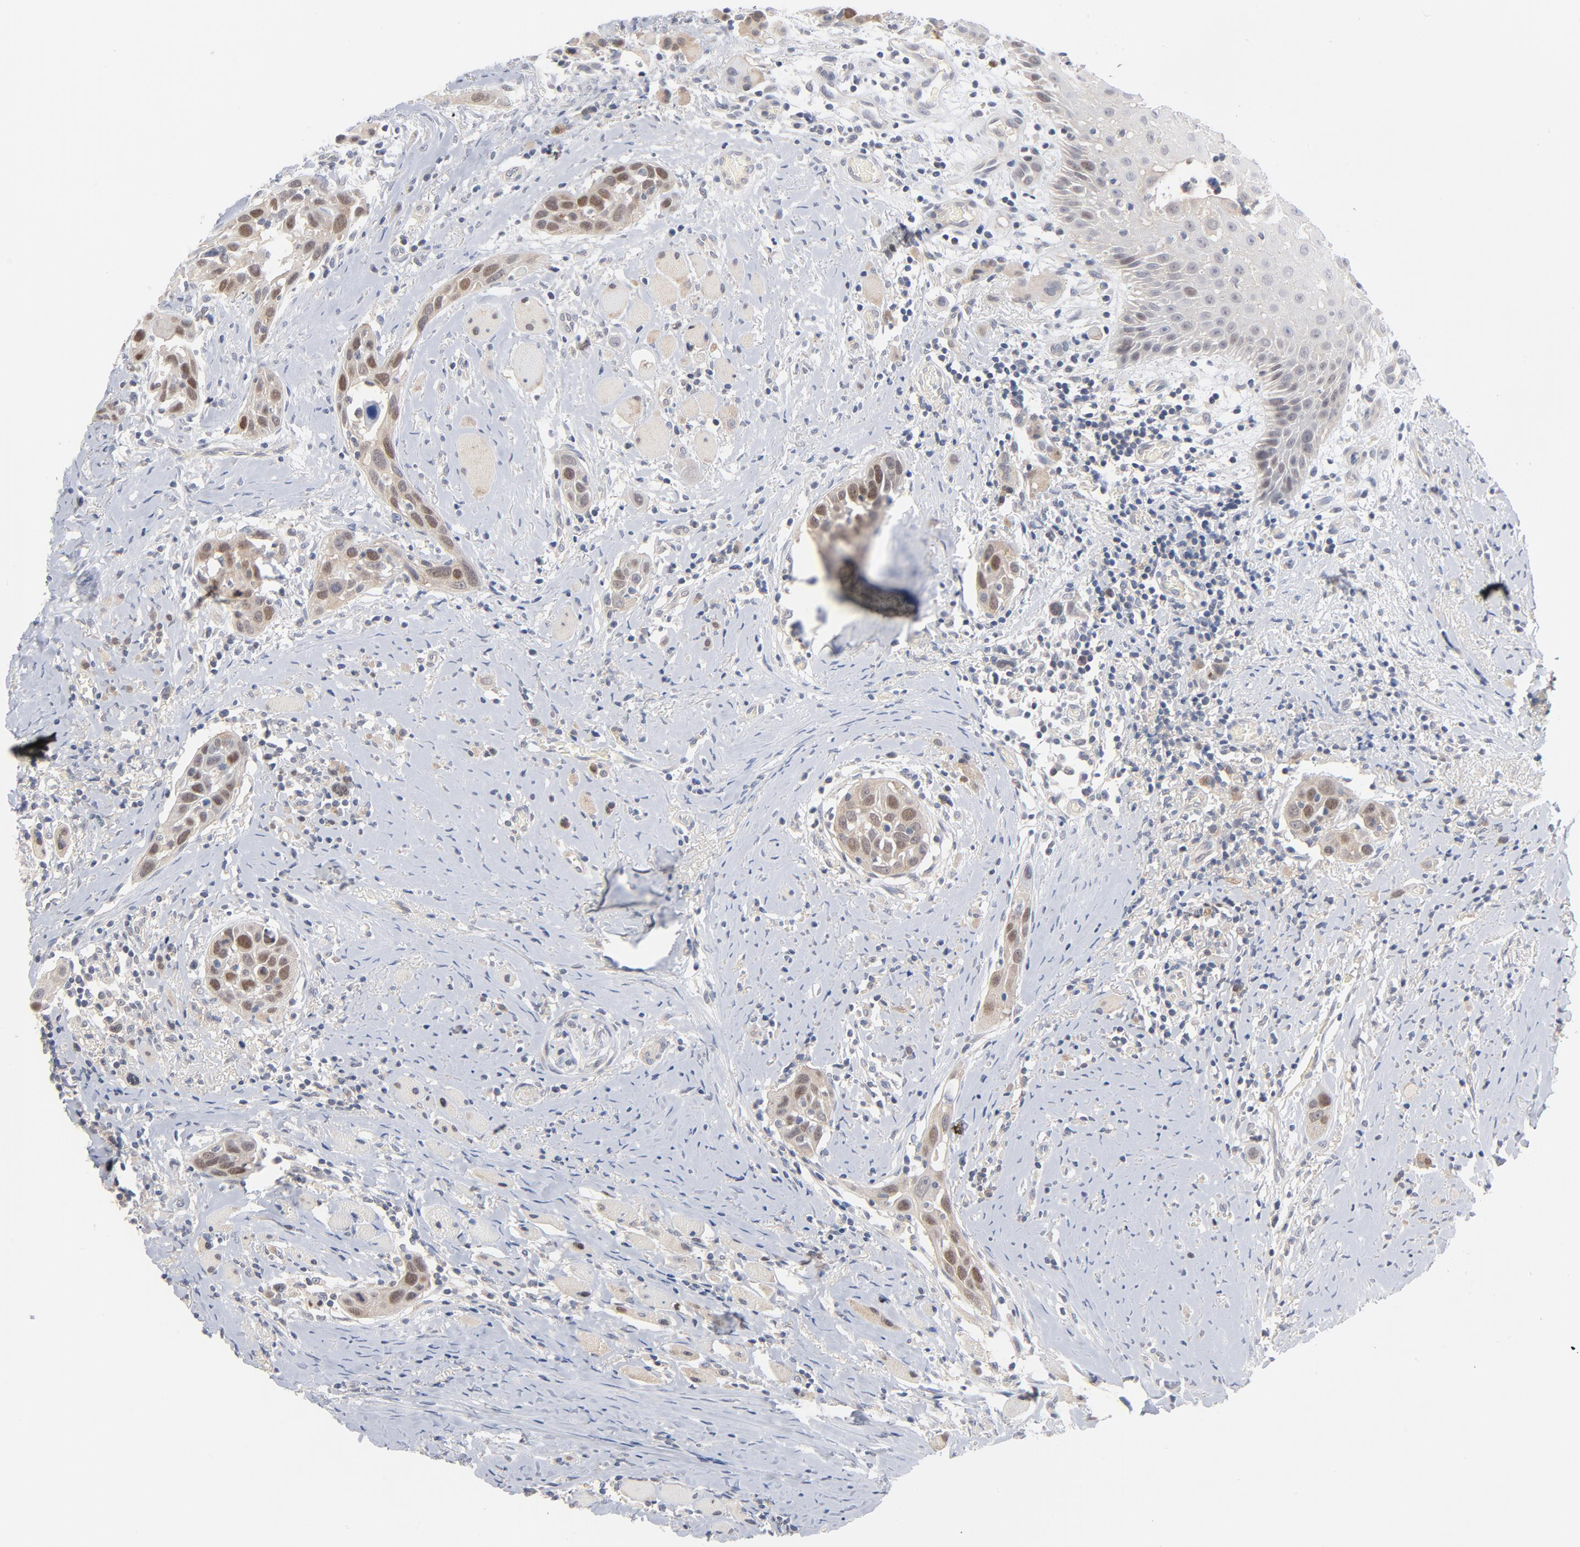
{"staining": {"intensity": "moderate", "quantity": "25%-75%", "location": "nuclear"}, "tissue": "head and neck cancer", "cell_type": "Tumor cells", "image_type": "cancer", "snomed": [{"axis": "morphology", "description": "Squamous cell carcinoma, NOS"}, {"axis": "topography", "description": "Oral tissue"}, {"axis": "topography", "description": "Head-Neck"}], "caption": "An image showing moderate nuclear expression in approximately 25%-75% of tumor cells in head and neck squamous cell carcinoma, as visualized by brown immunohistochemical staining.", "gene": "UBL4A", "patient": {"sex": "female", "age": 50}}